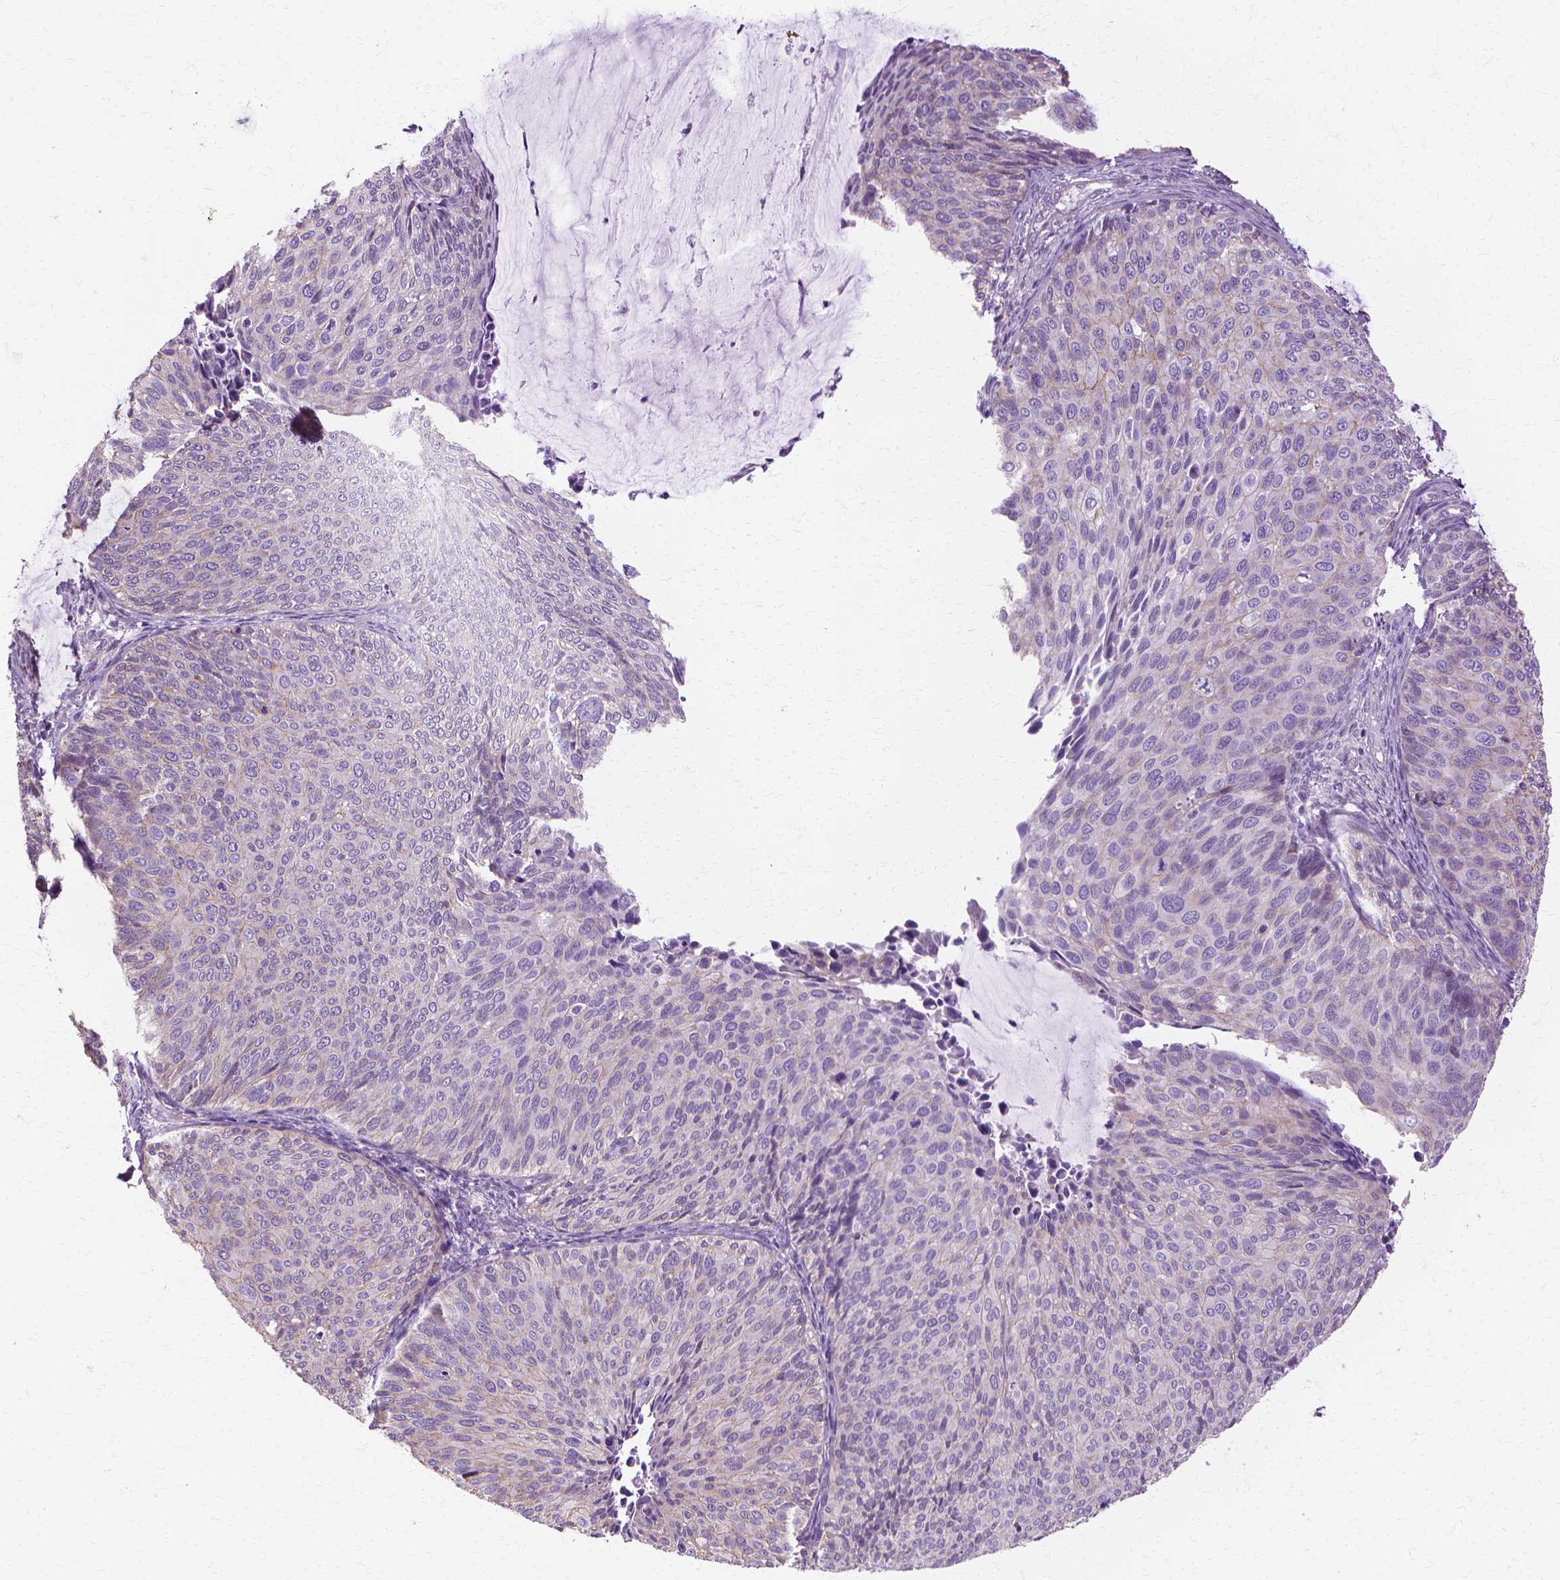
{"staining": {"intensity": "negative", "quantity": "none", "location": "none"}, "tissue": "cervical cancer", "cell_type": "Tumor cells", "image_type": "cancer", "snomed": [{"axis": "morphology", "description": "Squamous cell carcinoma, NOS"}, {"axis": "topography", "description": "Cervix"}], "caption": "DAB (3,3'-diaminobenzidine) immunohistochemical staining of squamous cell carcinoma (cervical) exhibits no significant expression in tumor cells.", "gene": "CFAP157", "patient": {"sex": "female", "age": 36}}